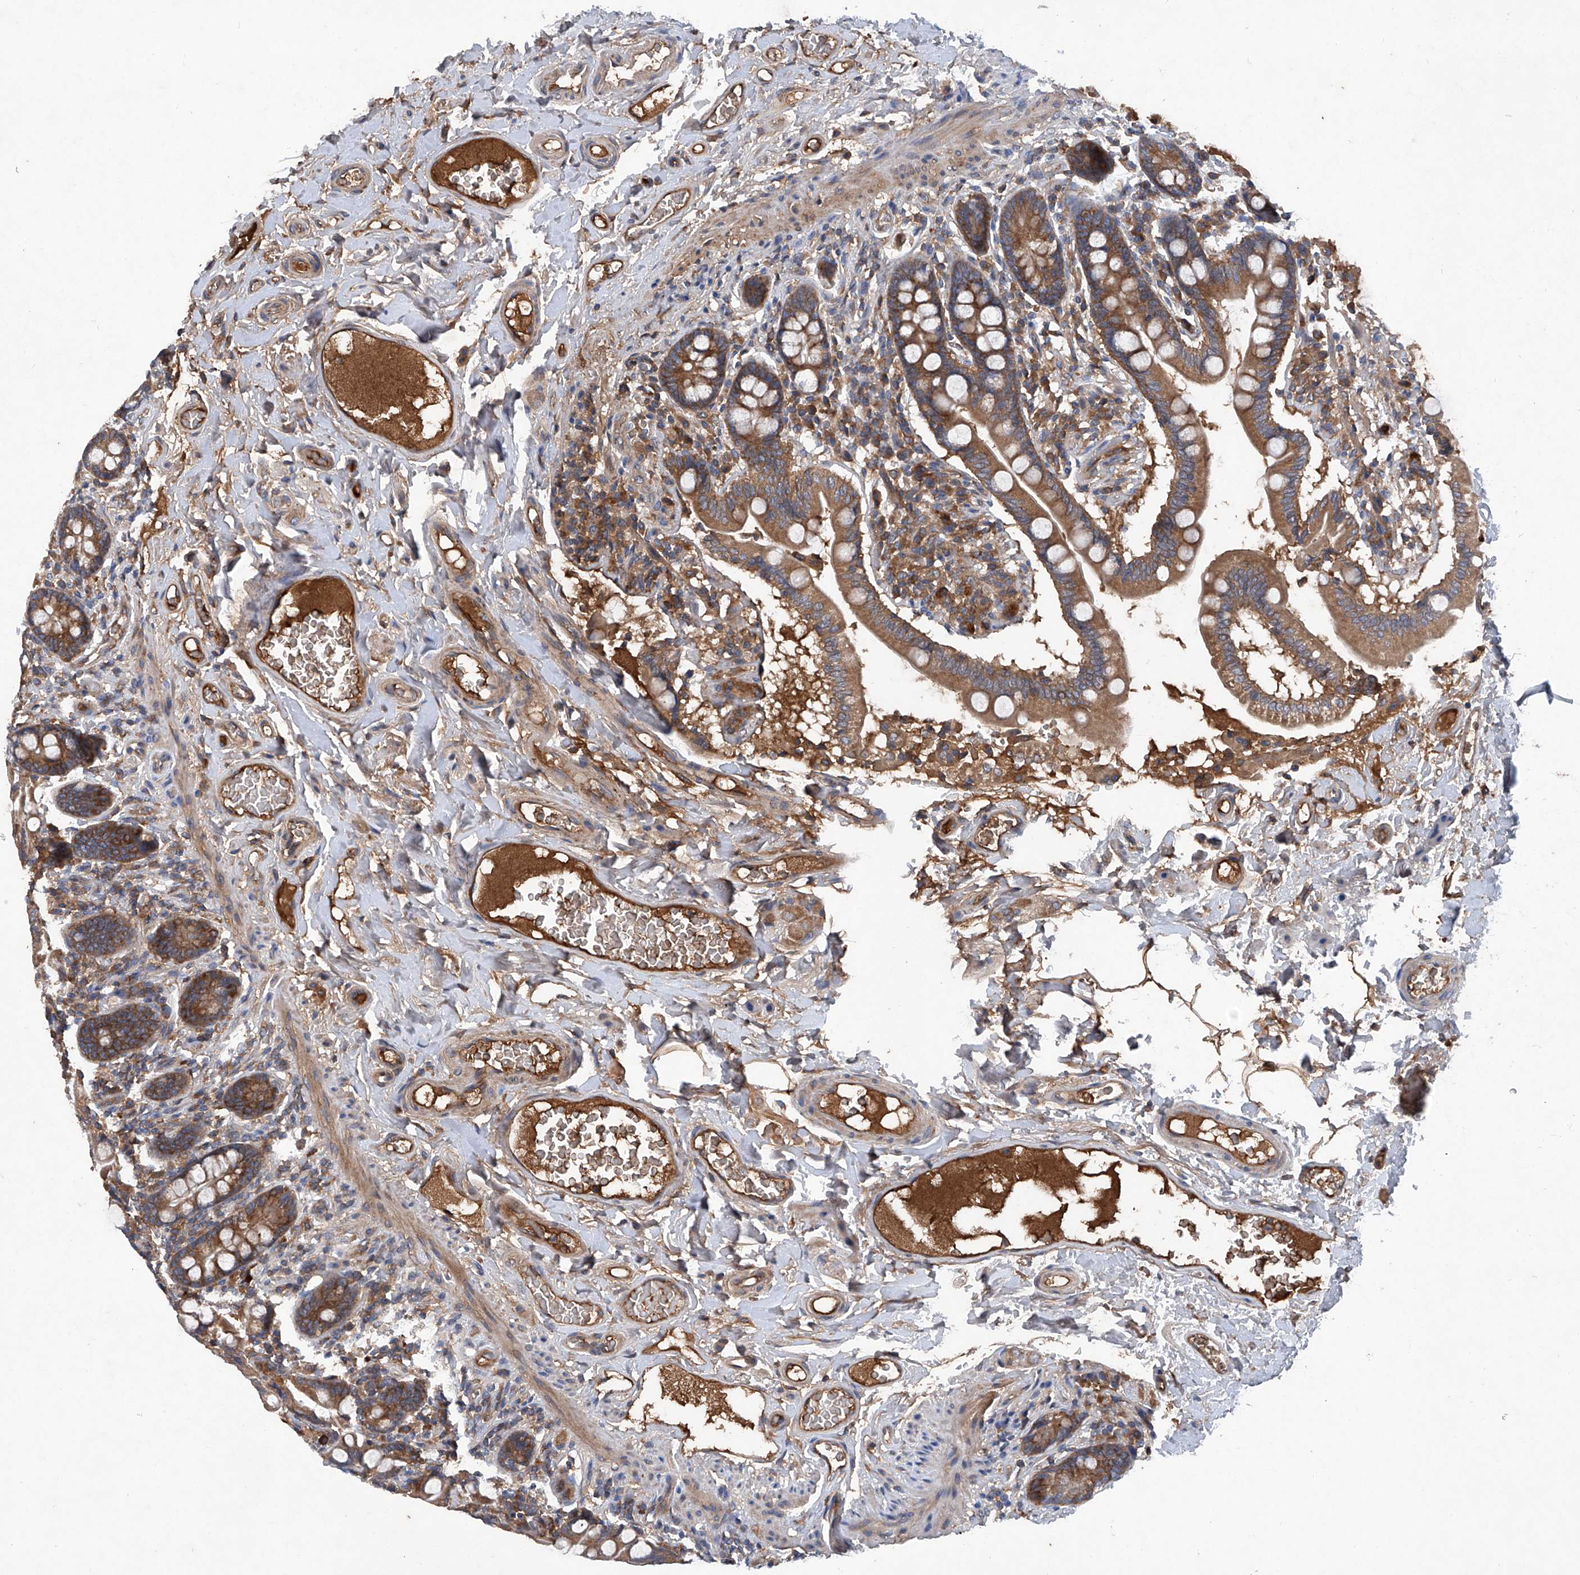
{"staining": {"intensity": "moderate", "quantity": ">75%", "location": "cytoplasmic/membranous"}, "tissue": "small intestine", "cell_type": "Glandular cells", "image_type": "normal", "snomed": [{"axis": "morphology", "description": "Normal tissue, NOS"}, {"axis": "topography", "description": "Small intestine"}], "caption": "A high-resolution micrograph shows immunohistochemistry (IHC) staining of unremarkable small intestine, which displays moderate cytoplasmic/membranous staining in about >75% of glandular cells. Immunohistochemistry stains the protein in brown and the nuclei are stained blue.", "gene": "ASCC3", "patient": {"sex": "female", "age": 64}}